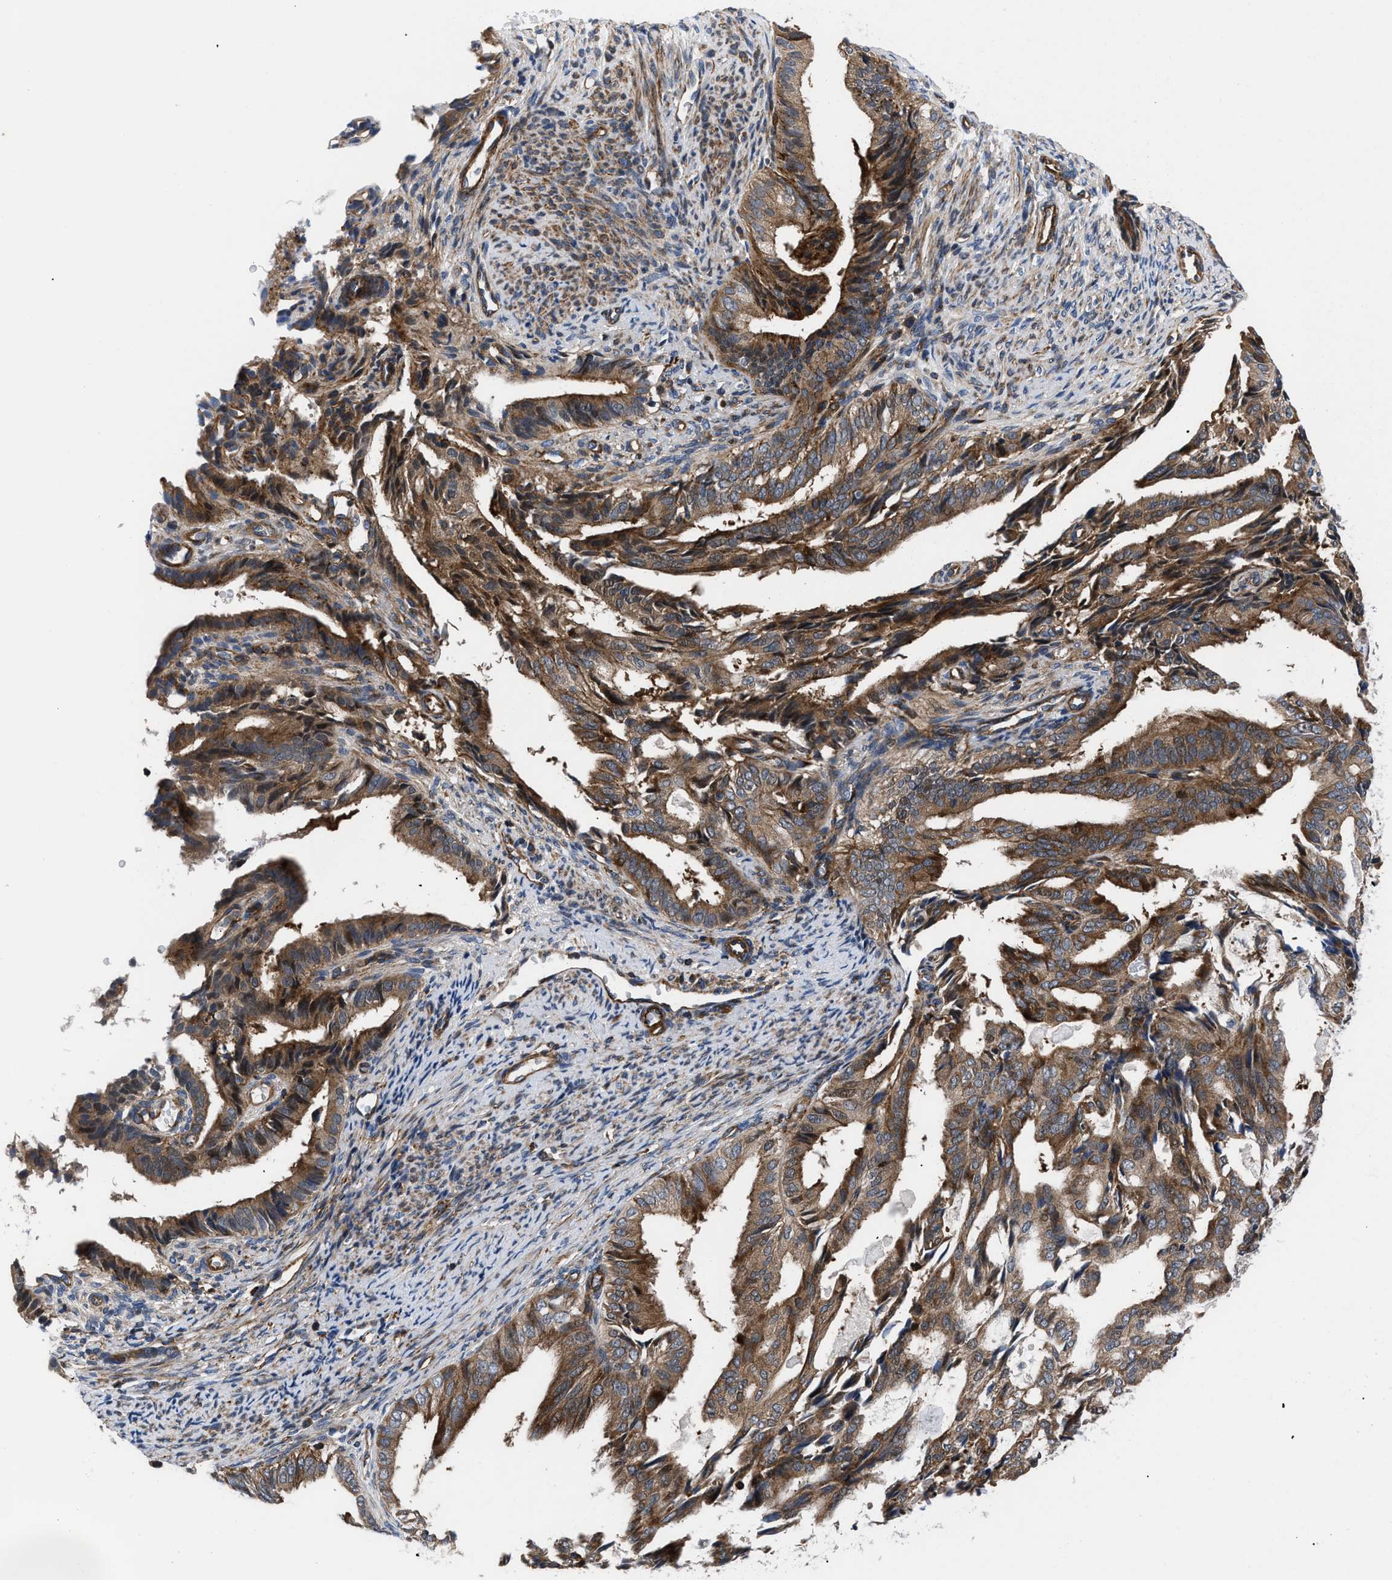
{"staining": {"intensity": "strong", "quantity": ">75%", "location": "cytoplasmic/membranous"}, "tissue": "endometrial cancer", "cell_type": "Tumor cells", "image_type": "cancer", "snomed": [{"axis": "morphology", "description": "Adenocarcinoma, NOS"}, {"axis": "topography", "description": "Endometrium"}], "caption": "High-magnification brightfield microscopy of adenocarcinoma (endometrial) stained with DAB (brown) and counterstained with hematoxylin (blue). tumor cells exhibit strong cytoplasmic/membranous expression is appreciated in approximately>75% of cells.", "gene": "SPAST", "patient": {"sex": "female", "age": 58}}